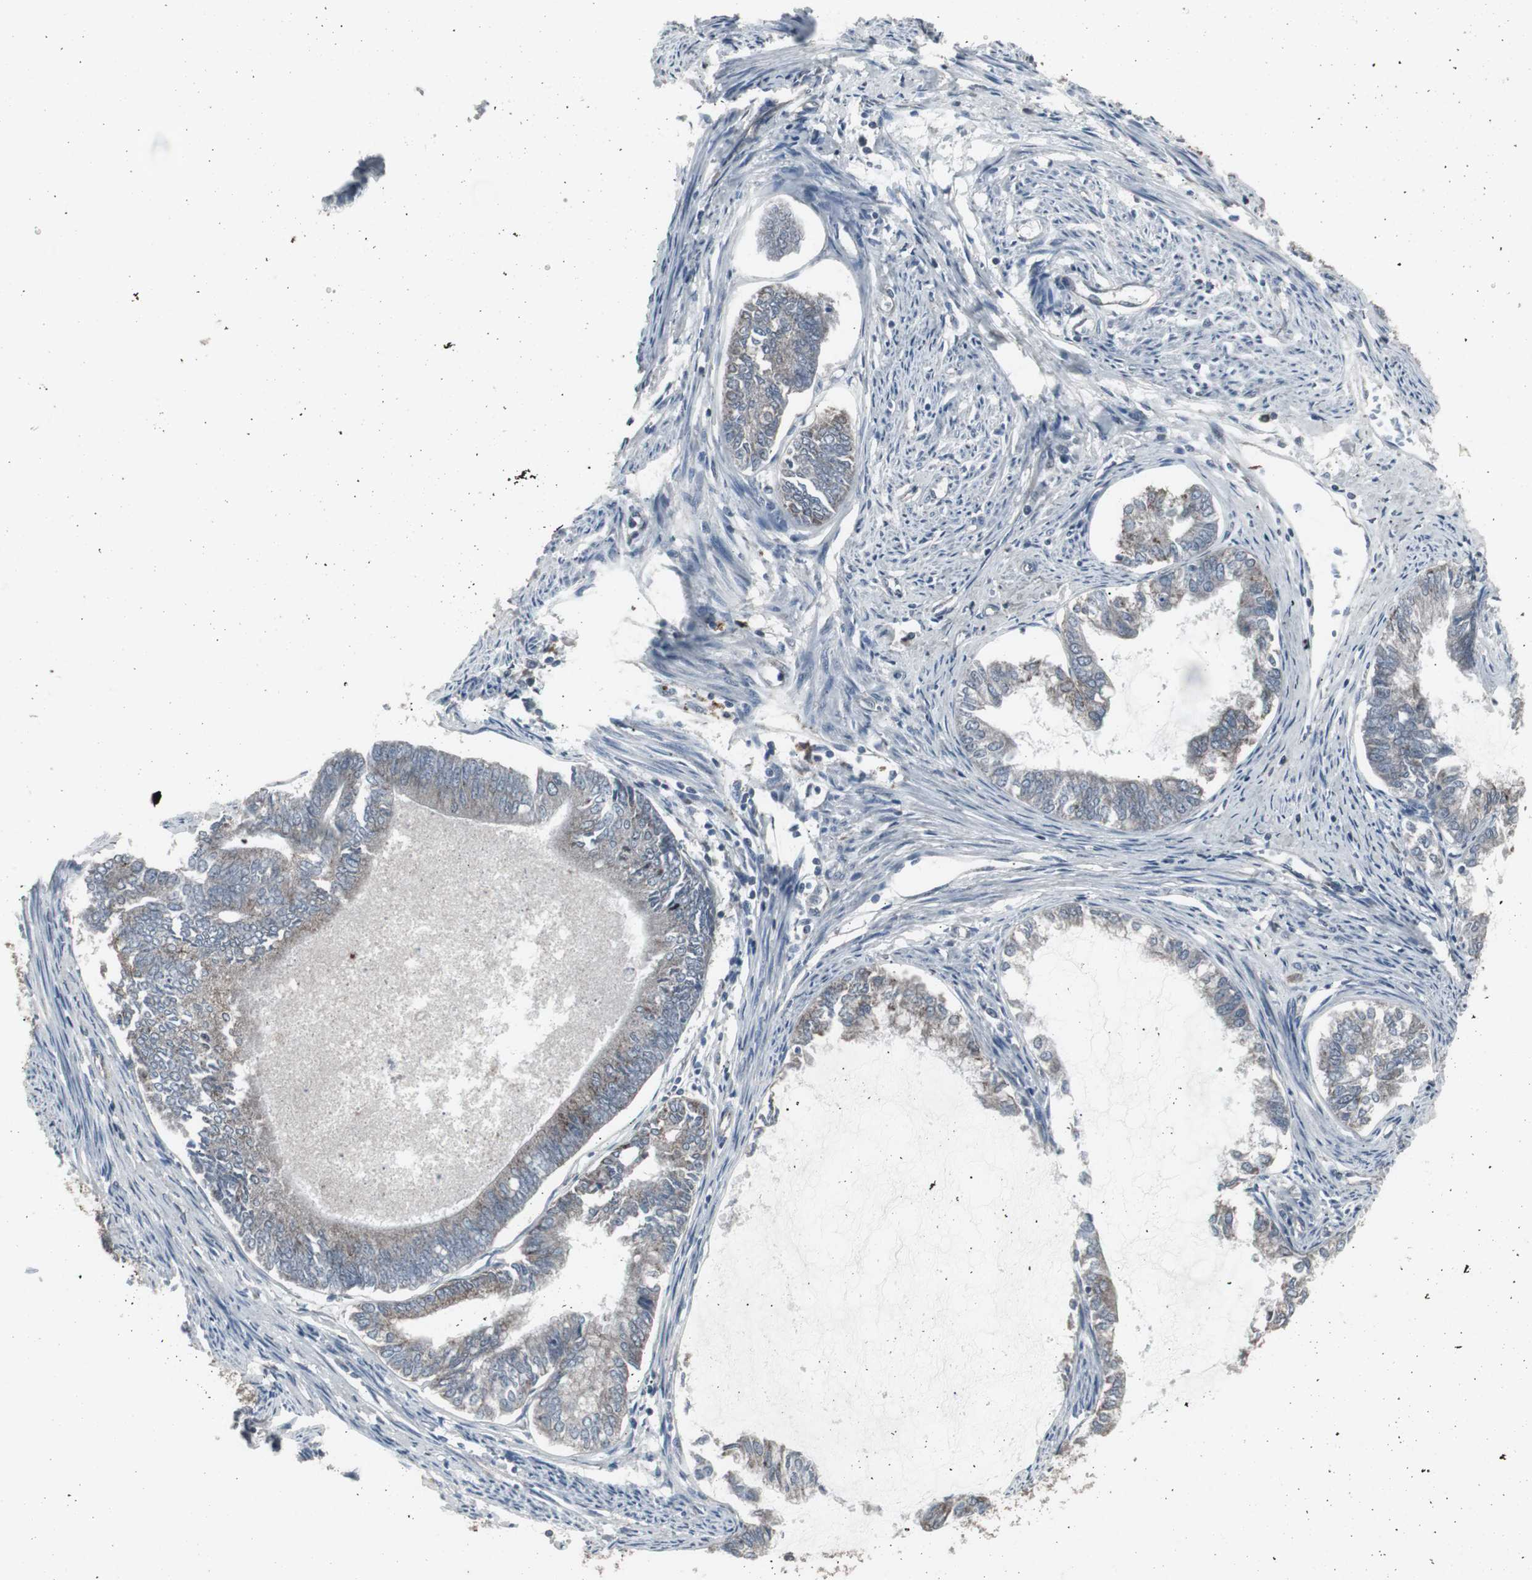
{"staining": {"intensity": "weak", "quantity": "<25%", "location": "cytoplasmic/membranous"}, "tissue": "endometrial cancer", "cell_type": "Tumor cells", "image_type": "cancer", "snomed": [{"axis": "morphology", "description": "Adenocarcinoma, NOS"}, {"axis": "topography", "description": "Endometrium"}], "caption": "Tumor cells show no significant protein expression in endometrial cancer (adenocarcinoma).", "gene": "SSTR2", "patient": {"sex": "female", "age": 86}}